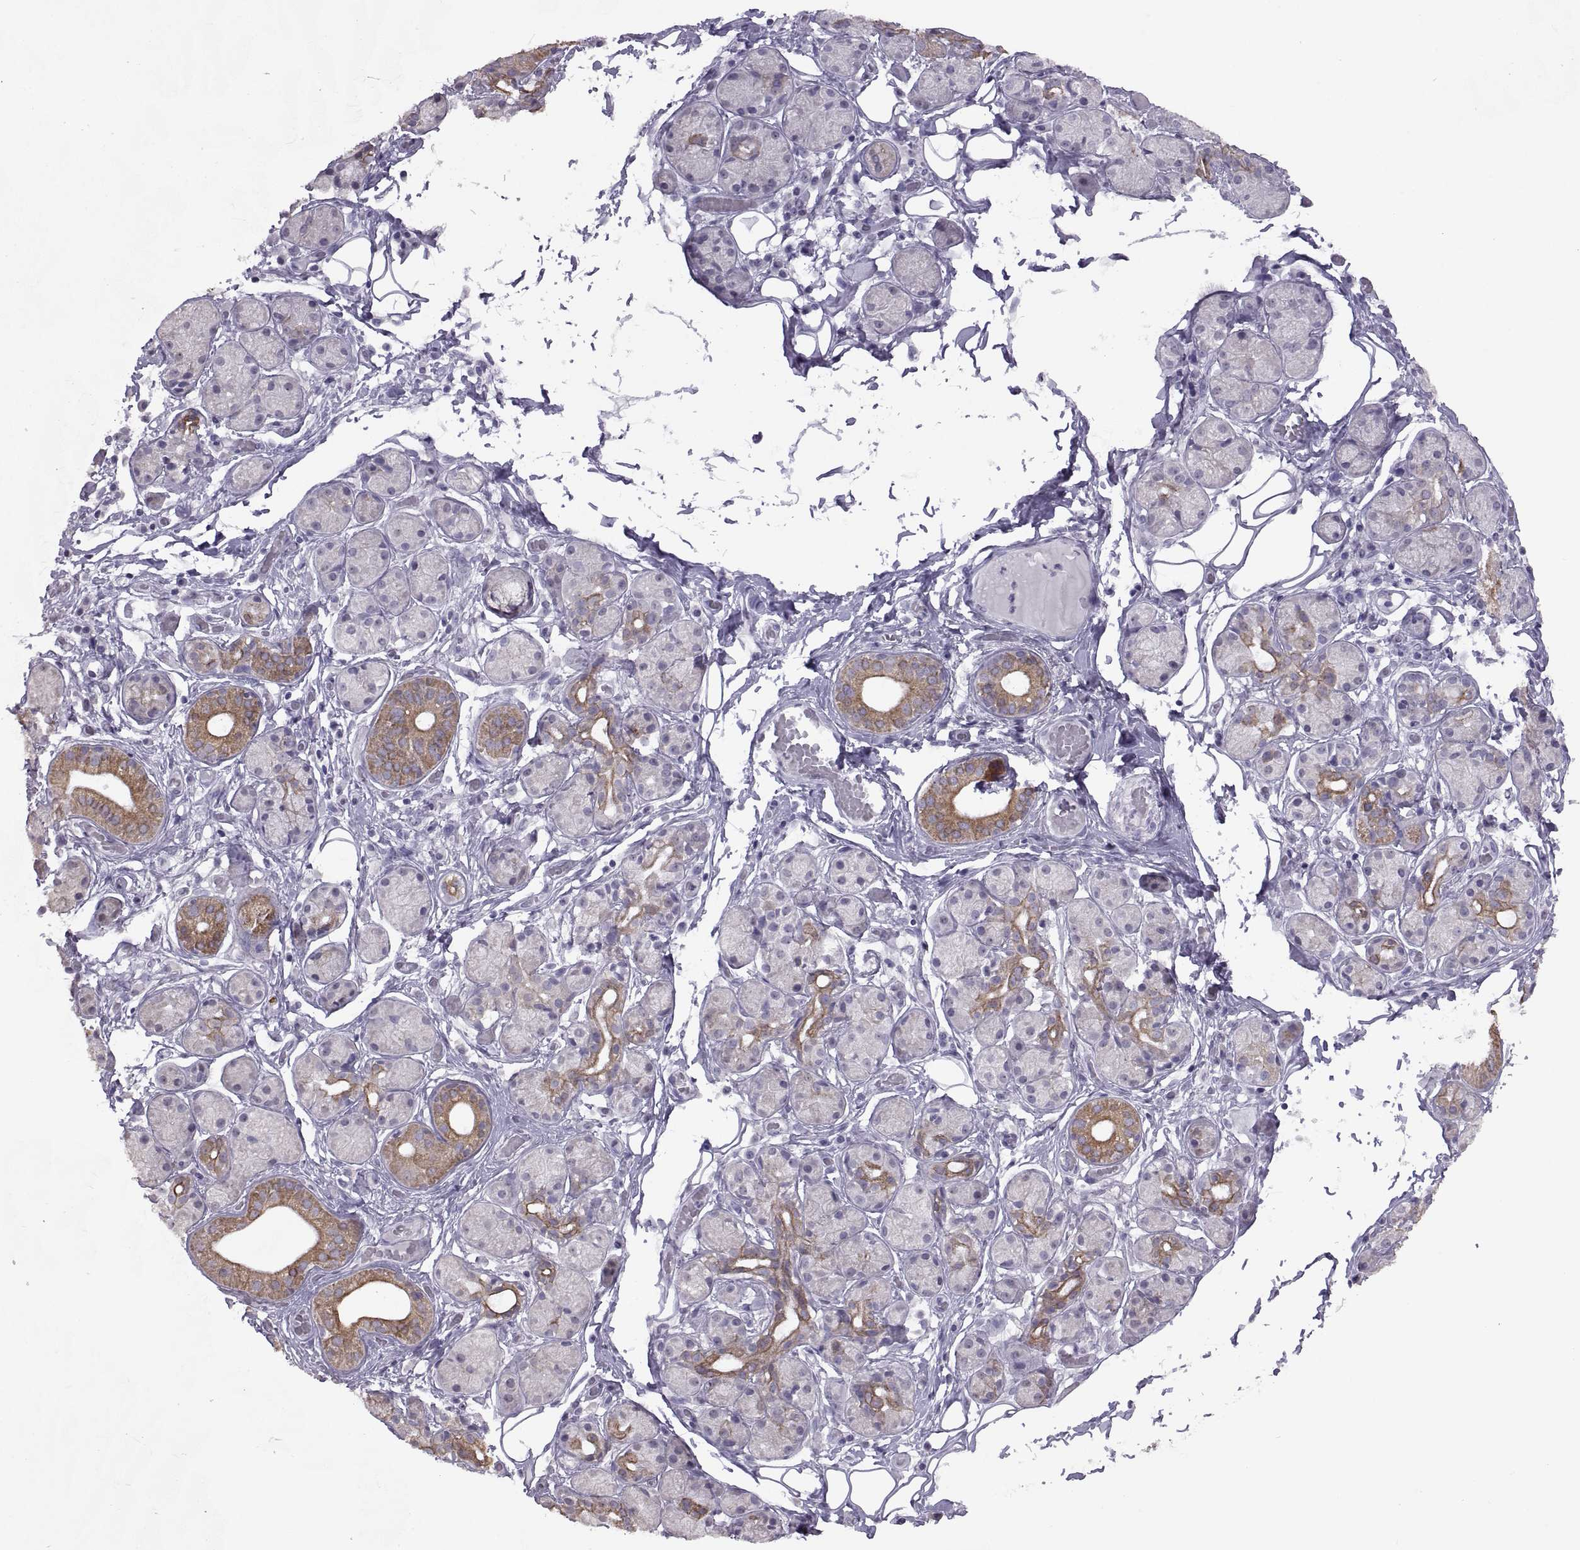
{"staining": {"intensity": "moderate", "quantity": "<25%", "location": "cytoplasmic/membranous"}, "tissue": "salivary gland", "cell_type": "Glandular cells", "image_type": "normal", "snomed": [{"axis": "morphology", "description": "Normal tissue, NOS"}, {"axis": "topography", "description": "Salivary gland"}, {"axis": "topography", "description": "Peripheral nerve tissue"}], "caption": "Glandular cells exhibit moderate cytoplasmic/membranous positivity in about <25% of cells in benign salivary gland.", "gene": "ASIC2", "patient": {"sex": "male", "age": 71}}